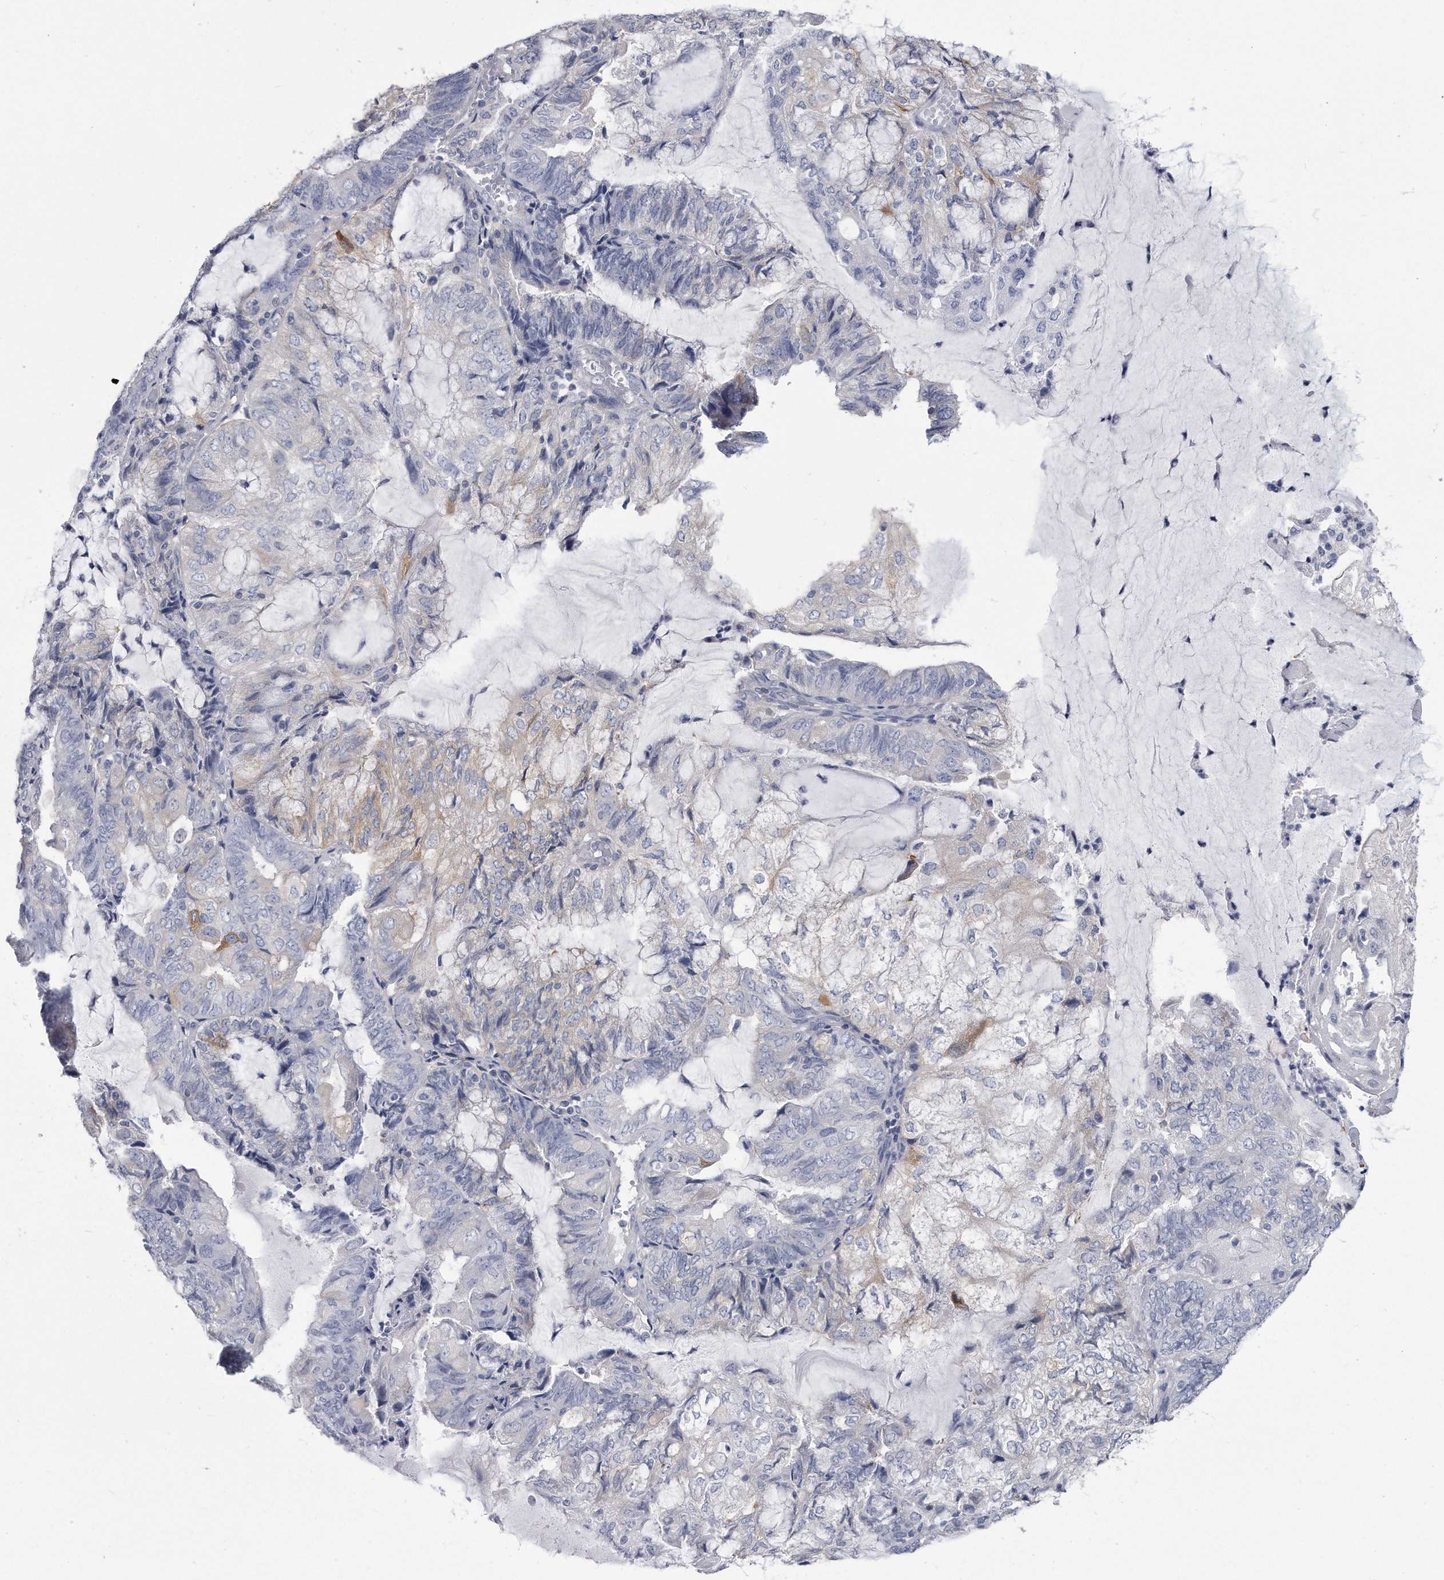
{"staining": {"intensity": "negative", "quantity": "none", "location": "none"}, "tissue": "endometrial cancer", "cell_type": "Tumor cells", "image_type": "cancer", "snomed": [{"axis": "morphology", "description": "Adenocarcinoma, NOS"}, {"axis": "topography", "description": "Endometrium"}], "caption": "A photomicrograph of human endometrial cancer (adenocarcinoma) is negative for staining in tumor cells. (DAB (3,3'-diaminobenzidine) immunohistochemistry (IHC), high magnification).", "gene": "PYGB", "patient": {"sex": "female", "age": 81}}